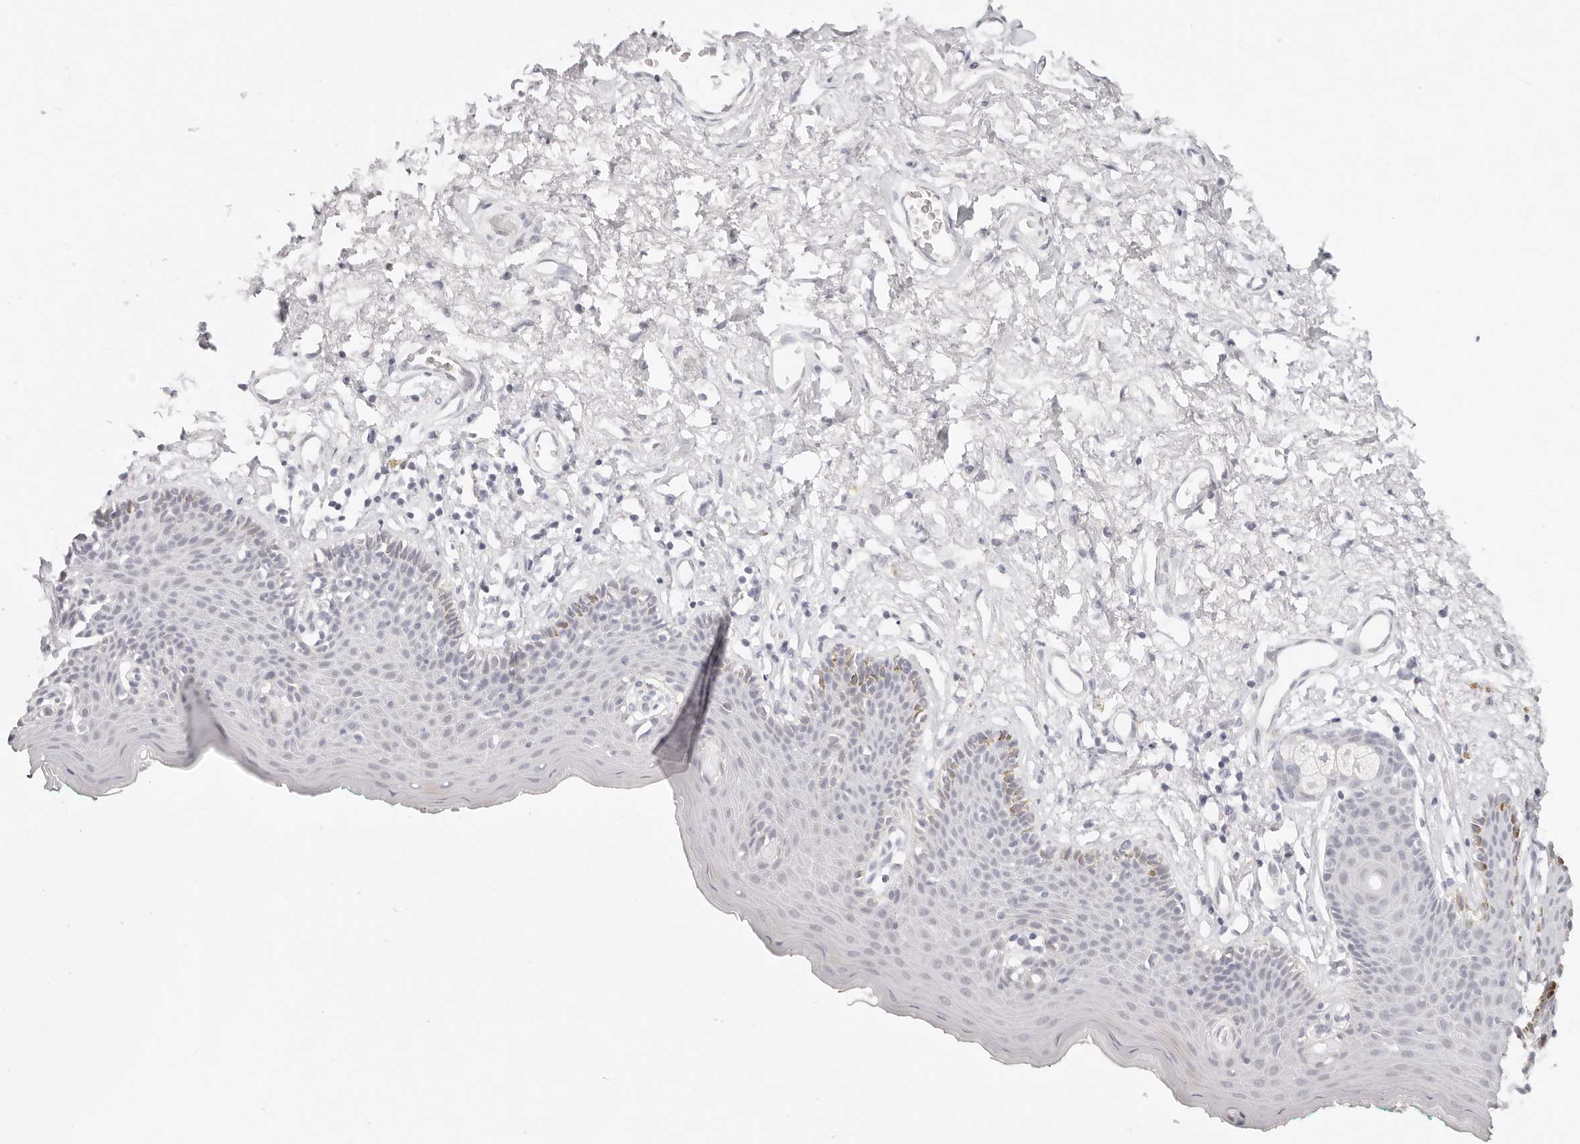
{"staining": {"intensity": "weak", "quantity": "<25%", "location": "cytoplasmic/membranous"}, "tissue": "skin", "cell_type": "Epidermal cells", "image_type": "normal", "snomed": [{"axis": "morphology", "description": "Normal tissue, NOS"}, {"axis": "topography", "description": "Vulva"}], "caption": "DAB immunohistochemical staining of normal human skin shows no significant expression in epidermal cells.", "gene": "ASCL1", "patient": {"sex": "female", "age": 66}}